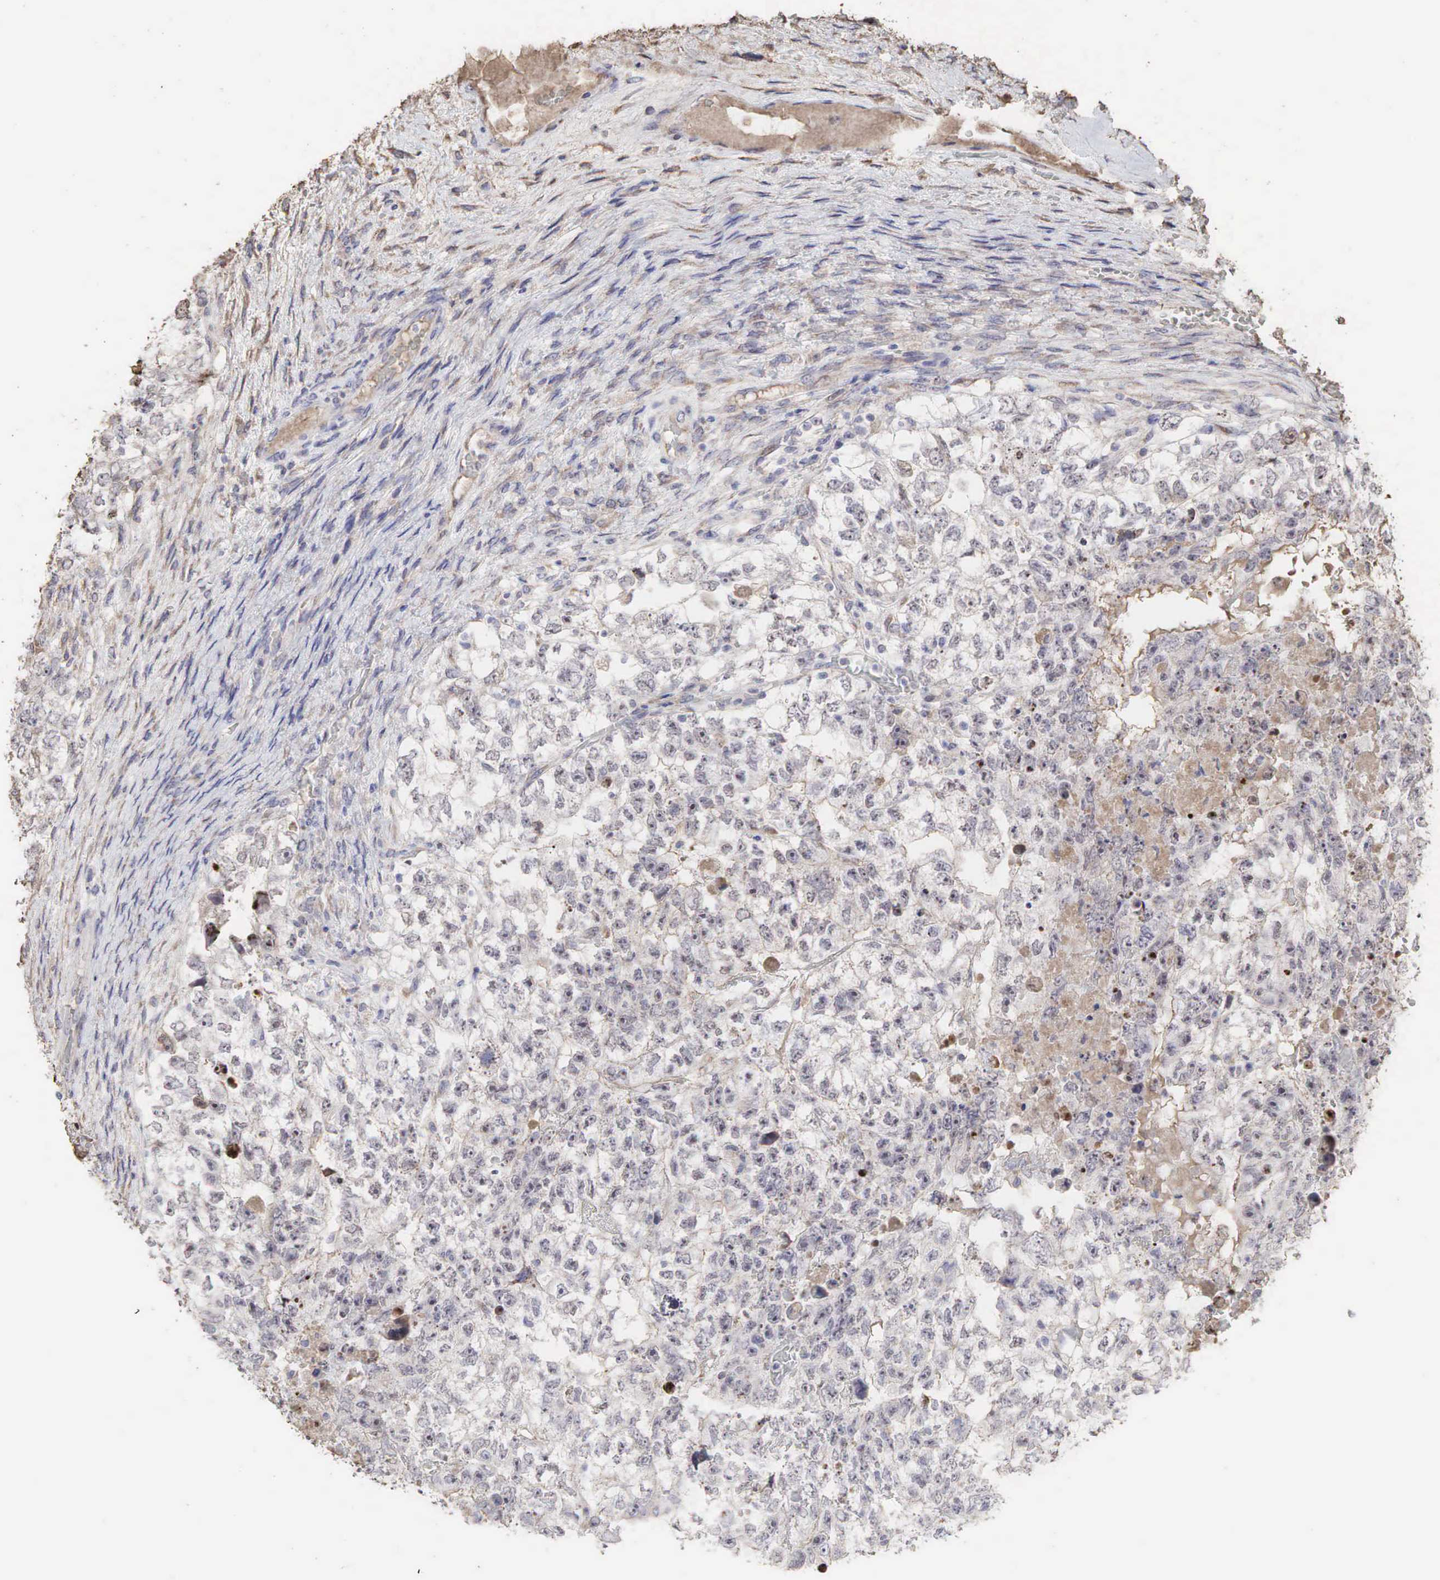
{"staining": {"intensity": "weak", "quantity": "<25%", "location": "none"}, "tissue": "testis cancer", "cell_type": "Tumor cells", "image_type": "cancer", "snomed": [{"axis": "morphology", "description": "Carcinoma, Embryonal, NOS"}, {"axis": "topography", "description": "Testis"}], "caption": "High power microscopy micrograph of an immunohistochemistry image of testis cancer, revealing no significant positivity in tumor cells.", "gene": "DKC1", "patient": {"sex": "male", "age": 36}}